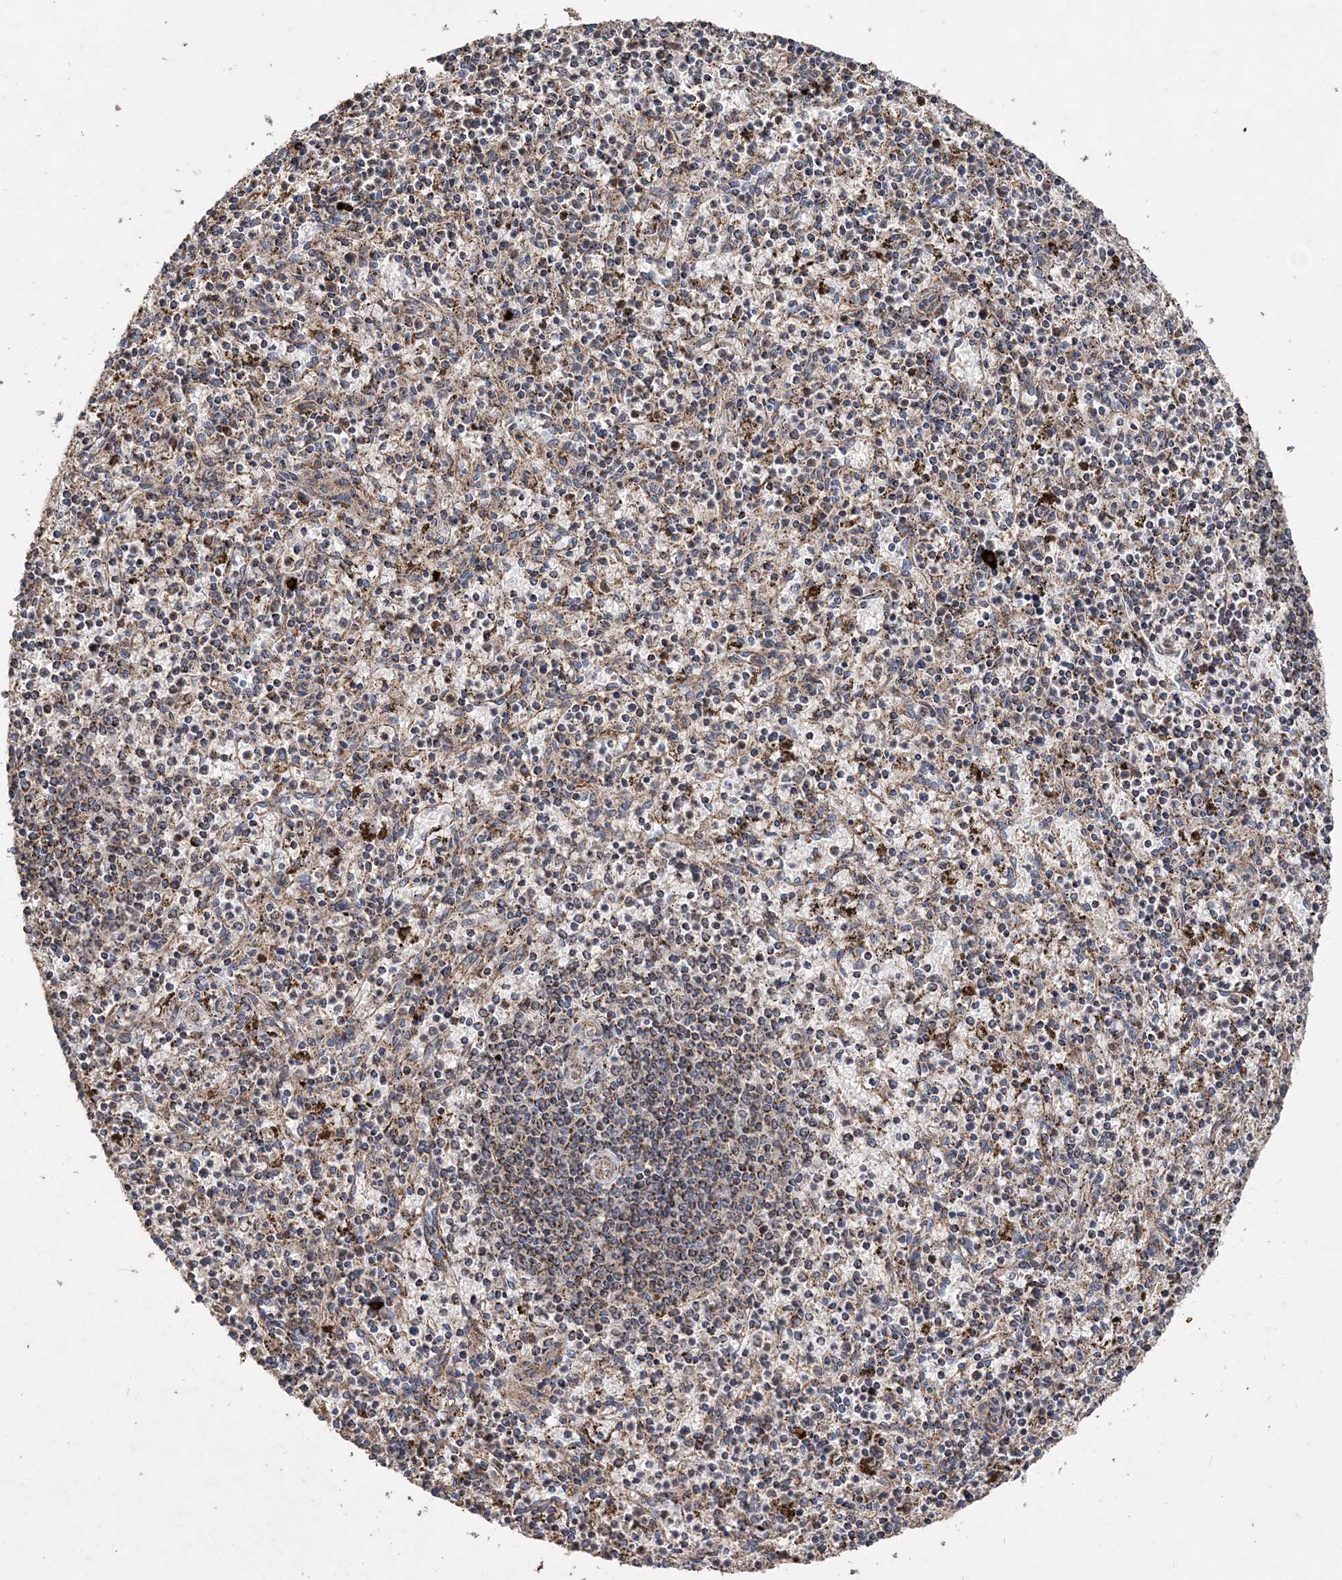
{"staining": {"intensity": "strong", "quantity": "<25%", "location": "cytoplasmic/membranous"}, "tissue": "spleen", "cell_type": "Cells in red pulp", "image_type": "normal", "snomed": [{"axis": "morphology", "description": "Normal tissue, NOS"}, {"axis": "topography", "description": "Spleen"}], "caption": "Immunohistochemical staining of unremarkable human spleen exhibits <25% levels of strong cytoplasmic/membranous protein staining in approximately <25% of cells in red pulp. The staining is performed using DAB (3,3'-diaminobenzidine) brown chromogen to label protein expression. The nuclei are counter-stained blue using hematoxylin.", "gene": "POC5", "patient": {"sex": "male", "age": 72}}